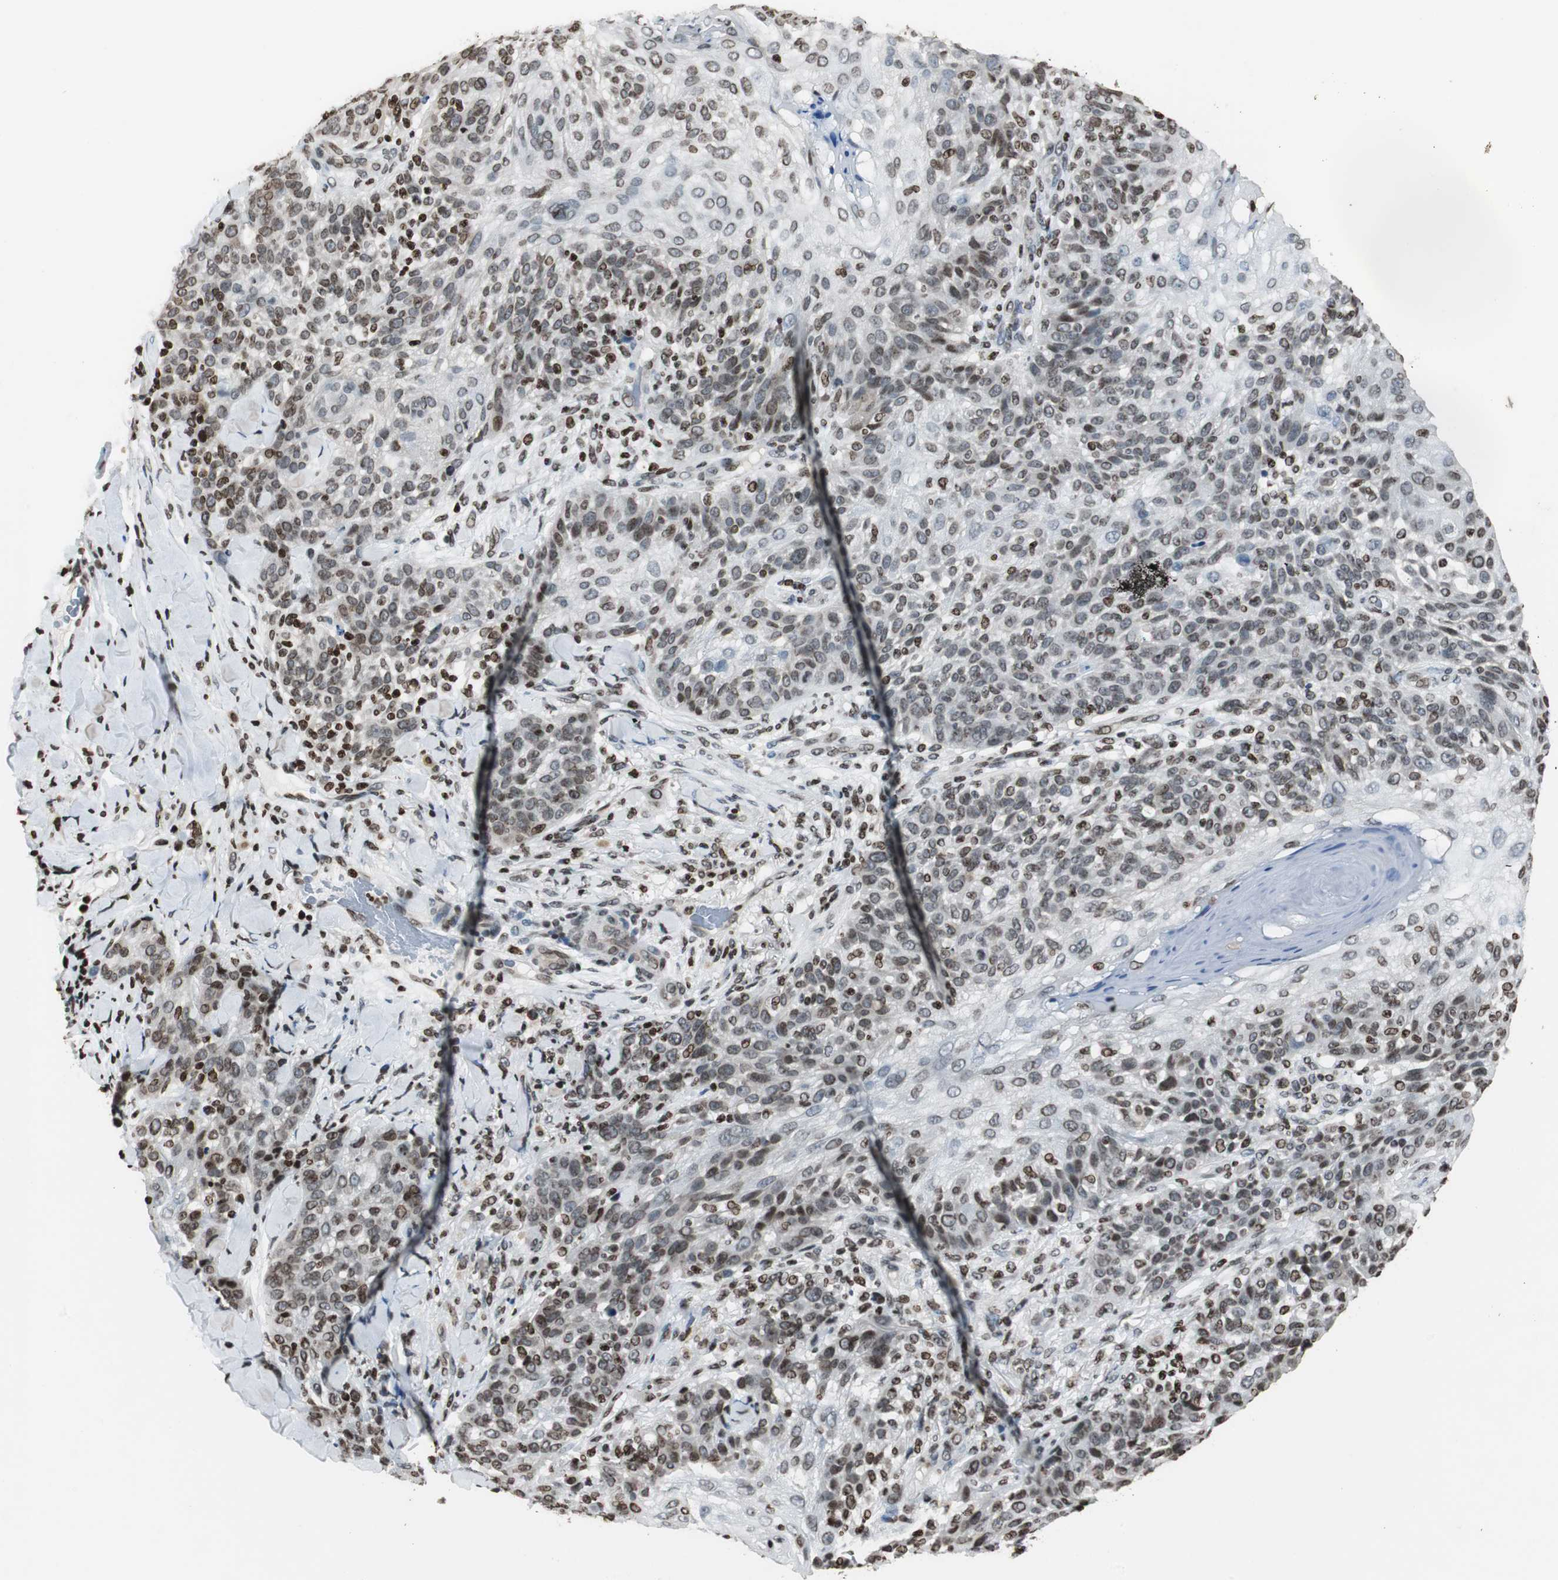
{"staining": {"intensity": "moderate", "quantity": ">75%", "location": "nuclear"}, "tissue": "skin cancer", "cell_type": "Tumor cells", "image_type": "cancer", "snomed": [{"axis": "morphology", "description": "Normal tissue, NOS"}, {"axis": "morphology", "description": "Squamous cell carcinoma, NOS"}, {"axis": "topography", "description": "Skin"}], "caption": "Human skin squamous cell carcinoma stained with a brown dye reveals moderate nuclear positive expression in approximately >75% of tumor cells.", "gene": "PAXIP1", "patient": {"sex": "female", "age": 83}}